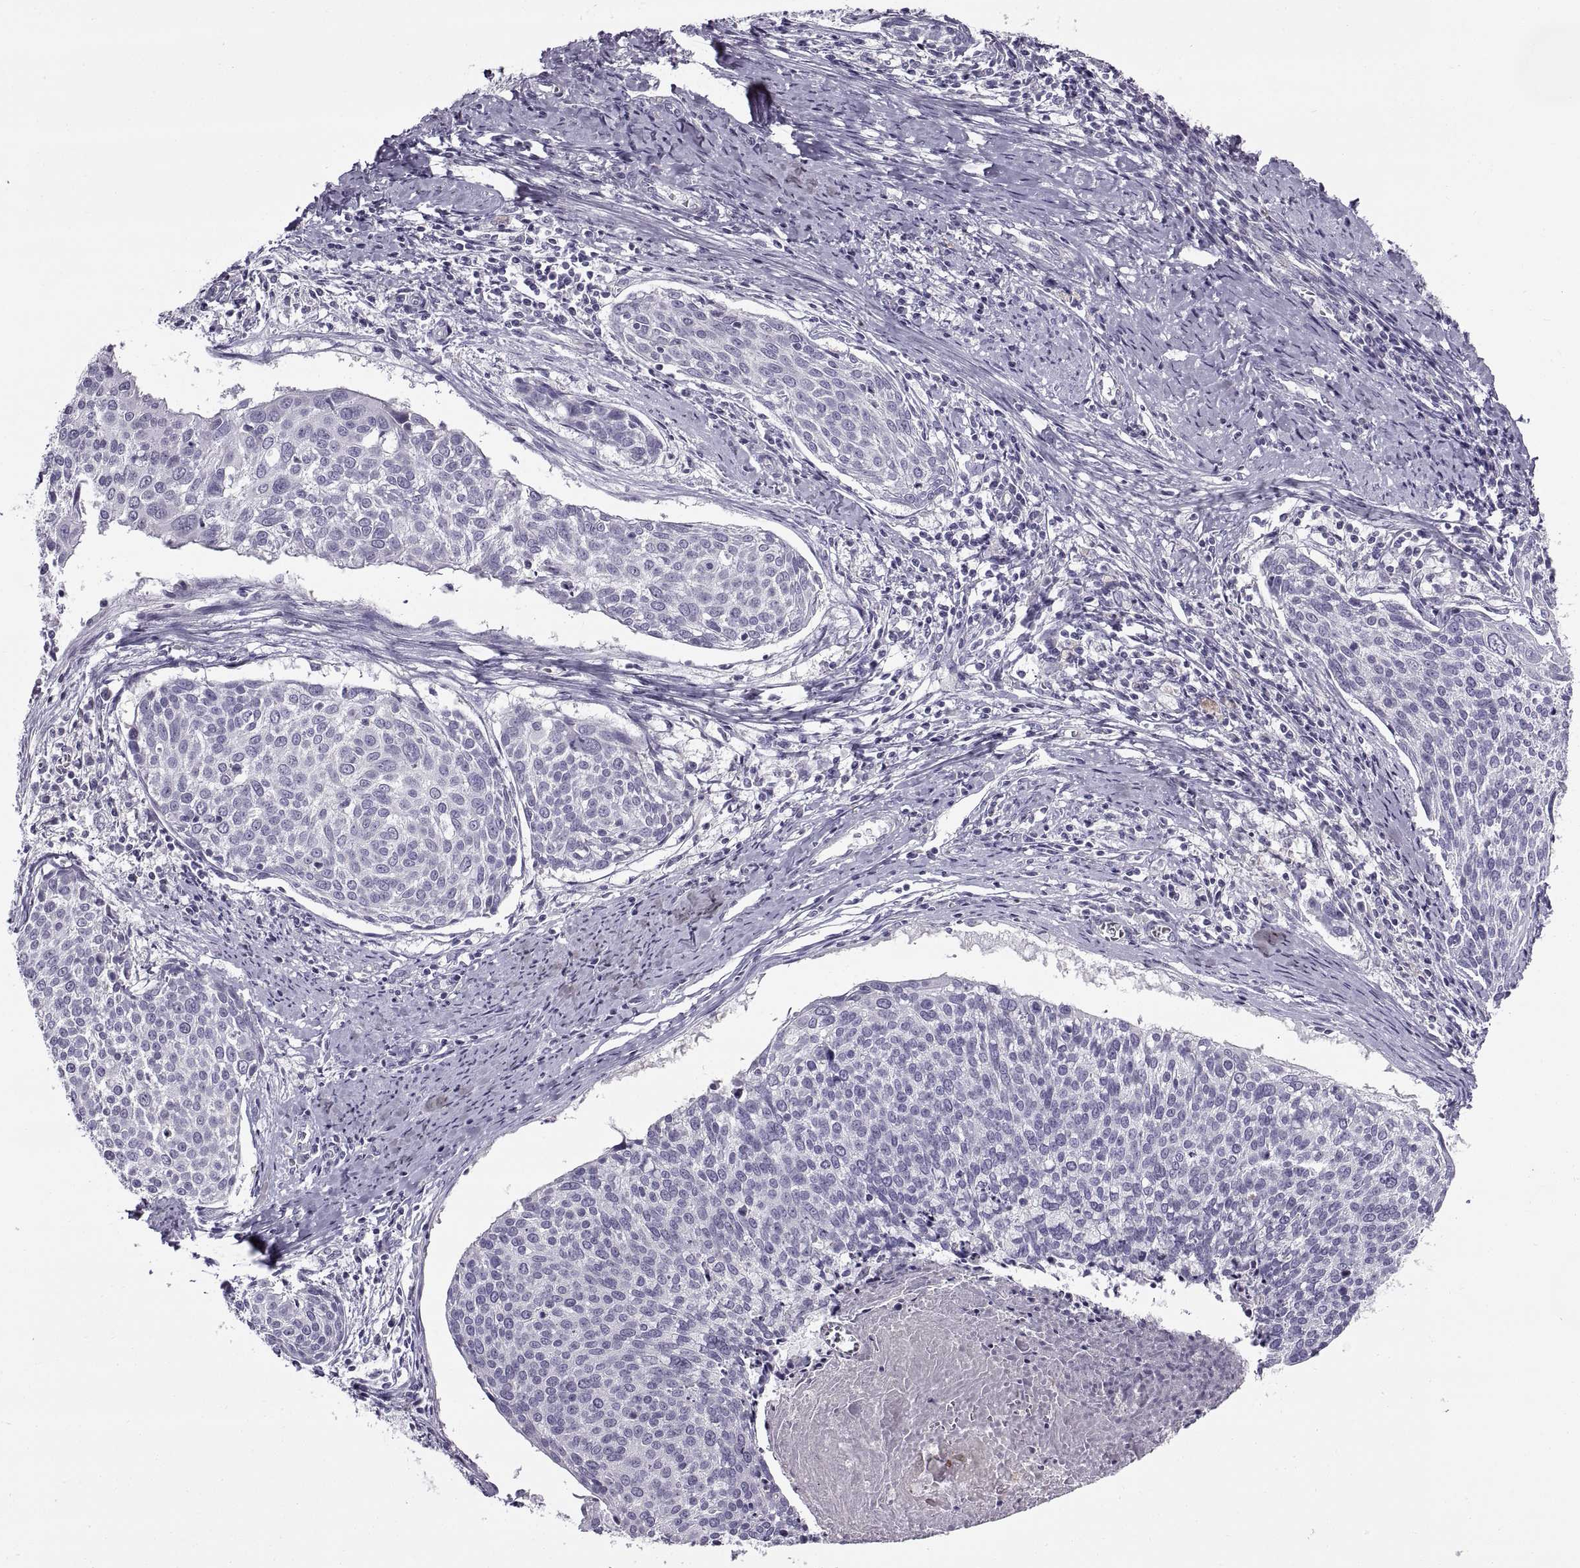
{"staining": {"intensity": "negative", "quantity": "none", "location": "none"}, "tissue": "cervical cancer", "cell_type": "Tumor cells", "image_type": "cancer", "snomed": [{"axis": "morphology", "description": "Squamous cell carcinoma, NOS"}, {"axis": "topography", "description": "Cervix"}], "caption": "Cervical cancer was stained to show a protein in brown. There is no significant staining in tumor cells.", "gene": "CALCR", "patient": {"sex": "female", "age": 39}}